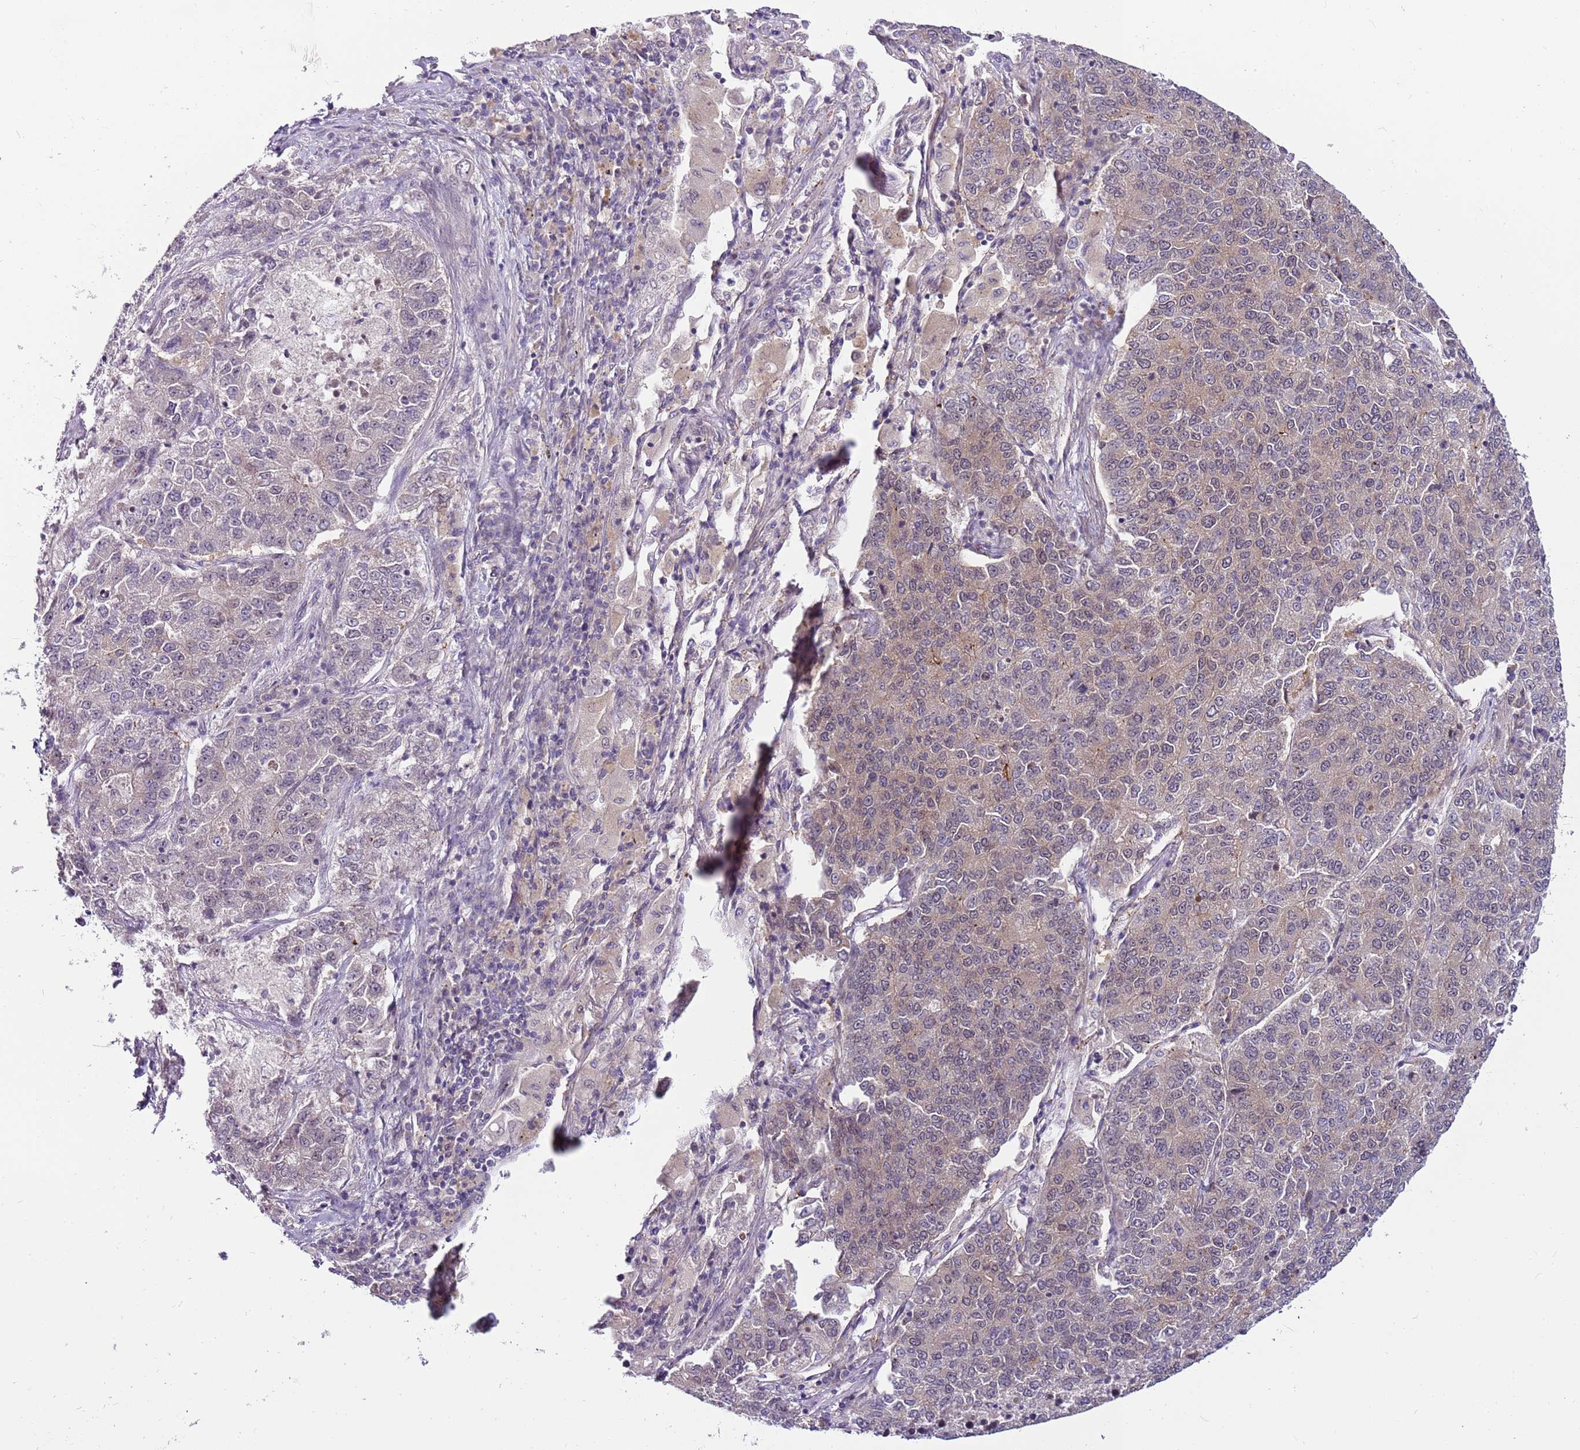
{"staining": {"intensity": "weak", "quantity": "25%-75%", "location": "cytoplasmic/membranous"}, "tissue": "lung cancer", "cell_type": "Tumor cells", "image_type": "cancer", "snomed": [{"axis": "morphology", "description": "Adenocarcinoma, NOS"}, {"axis": "topography", "description": "Lung"}], "caption": "Approximately 25%-75% of tumor cells in adenocarcinoma (lung) exhibit weak cytoplasmic/membranous protein positivity as visualized by brown immunohistochemical staining.", "gene": "POLE3", "patient": {"sex": "male", "age": 49}}